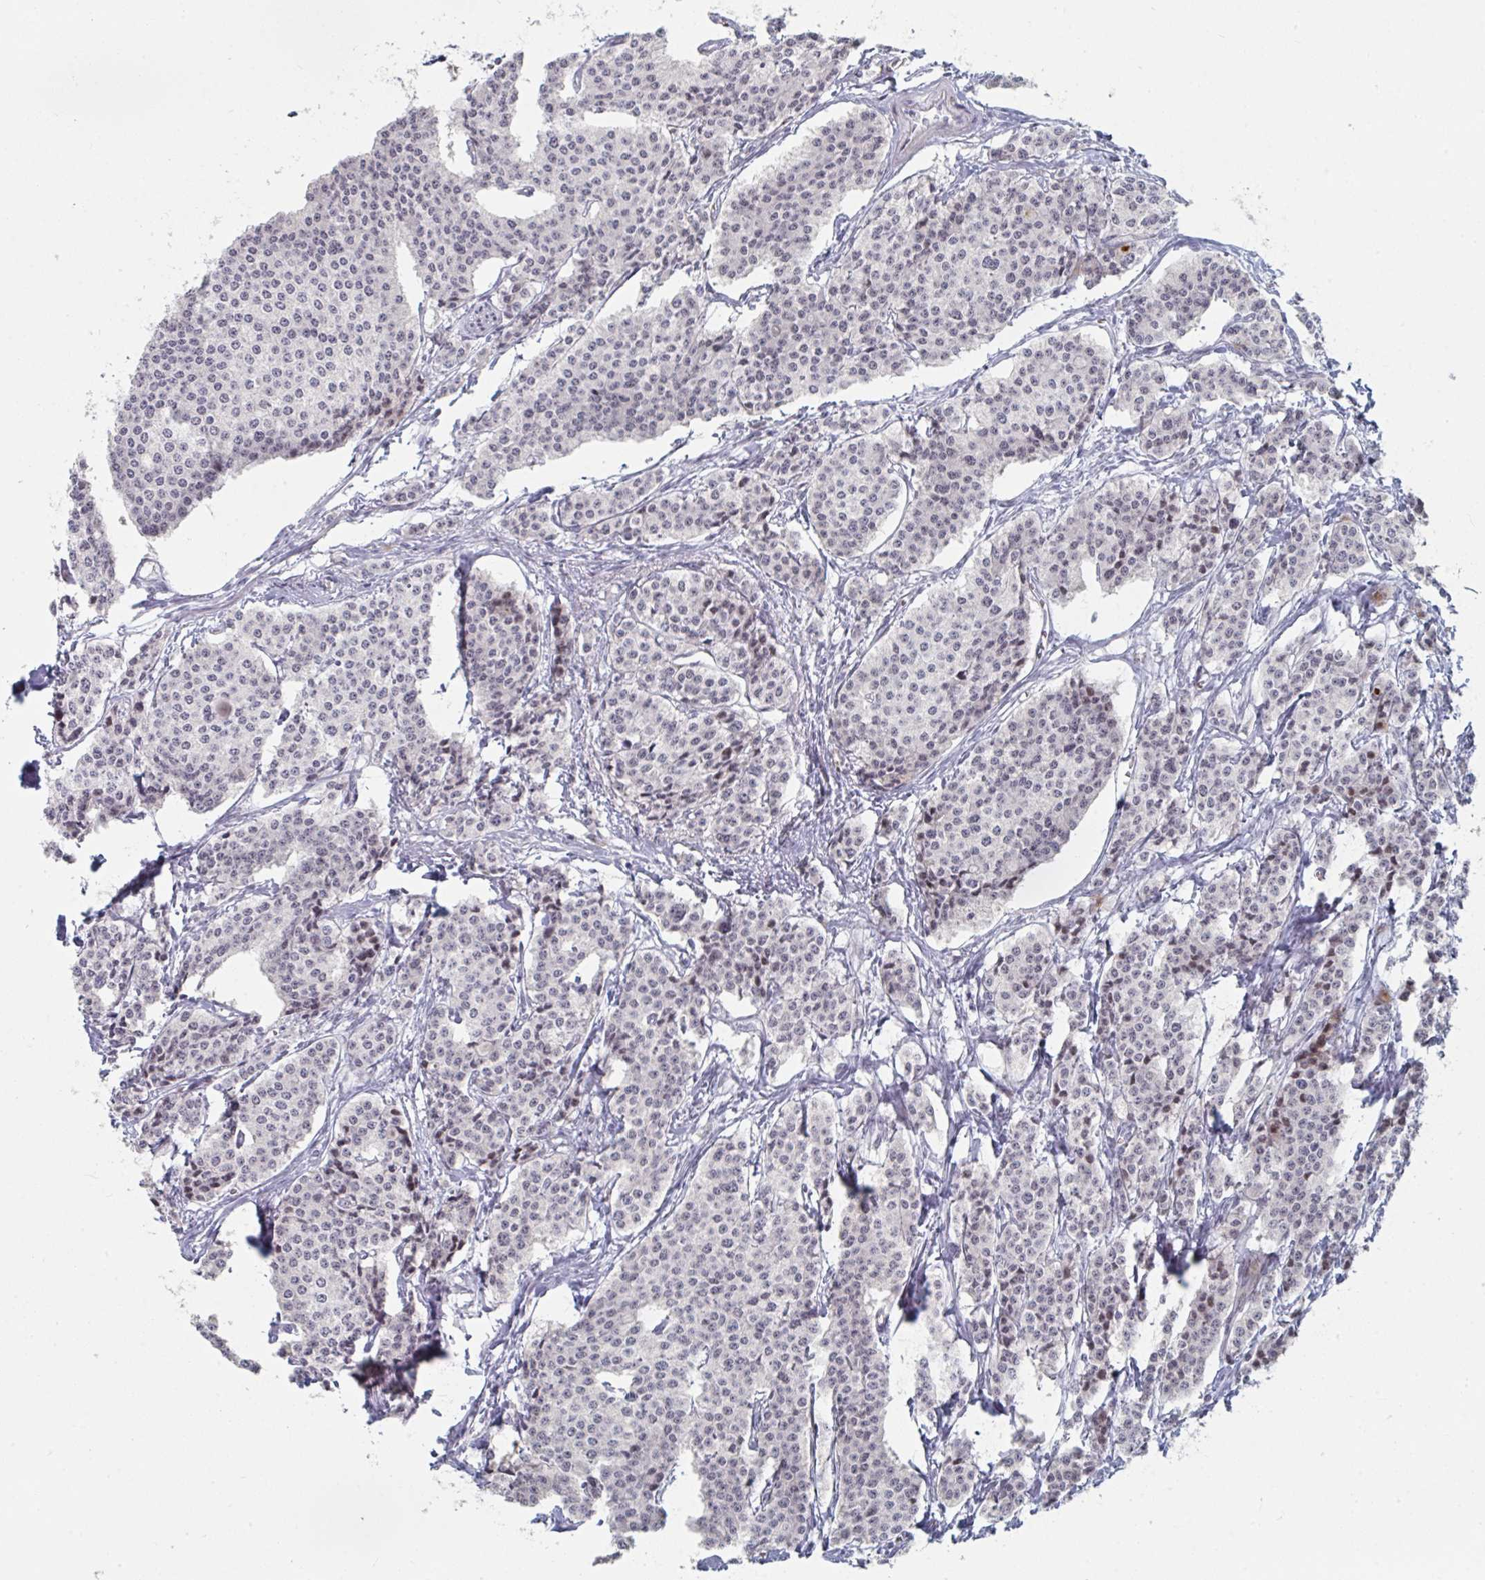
{"staining": {"intensity": "weak", "quantity": "25%-75%", "location": "nuclear"}, "tissue": "carcinoid", "cell_type": "Tumor cells", "image_type": "cancer", "snomed": [{"axis": "morphology", "description": "Carcinoid, malignant, NOS"}, {"axis": "topography", "description": "Small intestine"}], "caption": "Protein expression by IHC shows weak nuclear expression in about 25%-75% of tumor cells in carcinoid. Nuclei are stained in blue.", "gene": "NR1H2", "patient": {"sex": "female", "age": 64}}